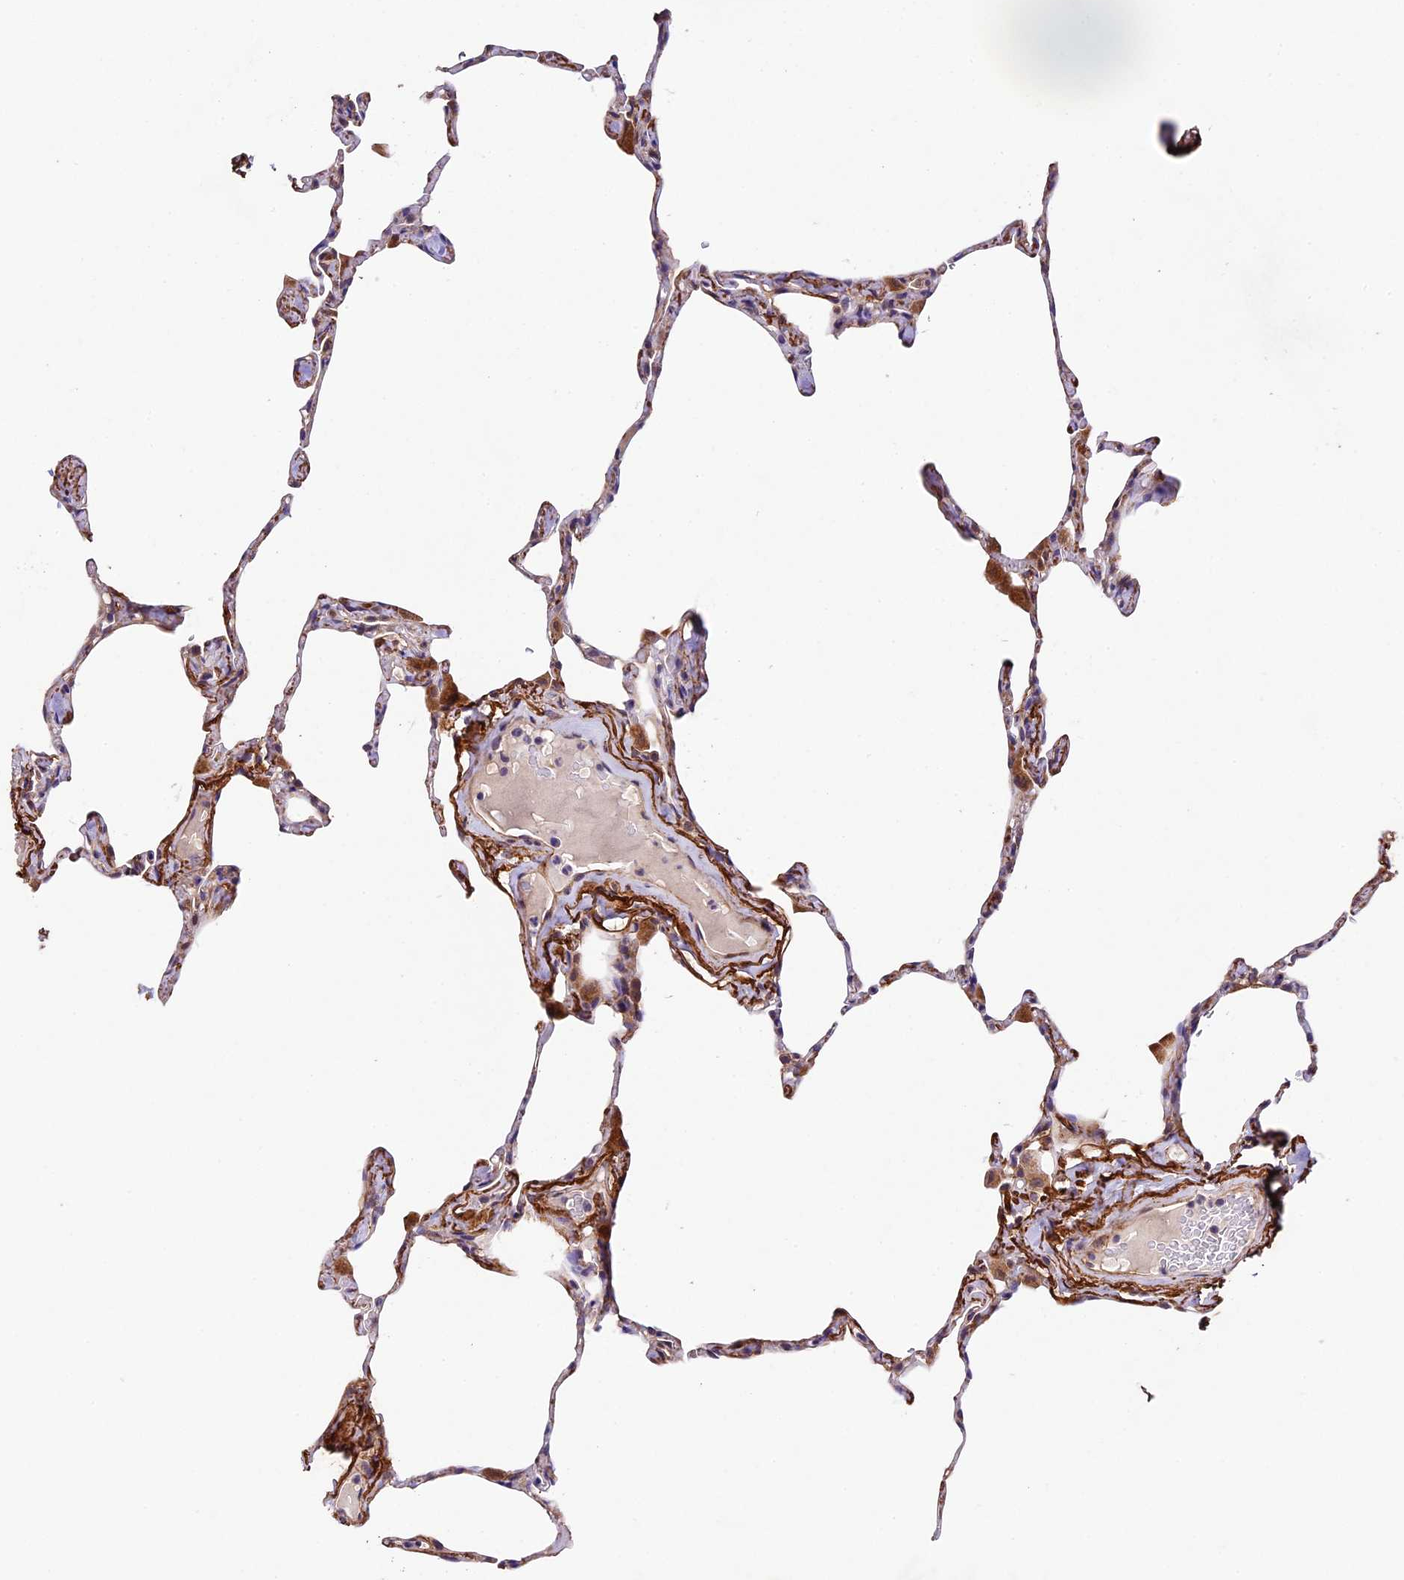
{"staining": {"intensity": "strong", "quantity": "25%-75%", "location": "cytoplasmic/membranous"}, "tissue": "lung", "cell_type": "Alveolar cells", "image_type": "normal", "snomed": [{"axis": "morphology", "description": "Normal tissue, NOS"}, {"axis": "topography", "description": "Lung"}], "caption": "The photomicrograph reveals immunohistochemical staining of unremarkable lung. There is strong cytoplasmic/membranous staining is identified in about 25%-75% of alveolar cells. (brown staining indicates protein expression, while blue staining denotes nuclei).", "gene": "LSM7", "patient": {"sex": "male", "age": 65}}